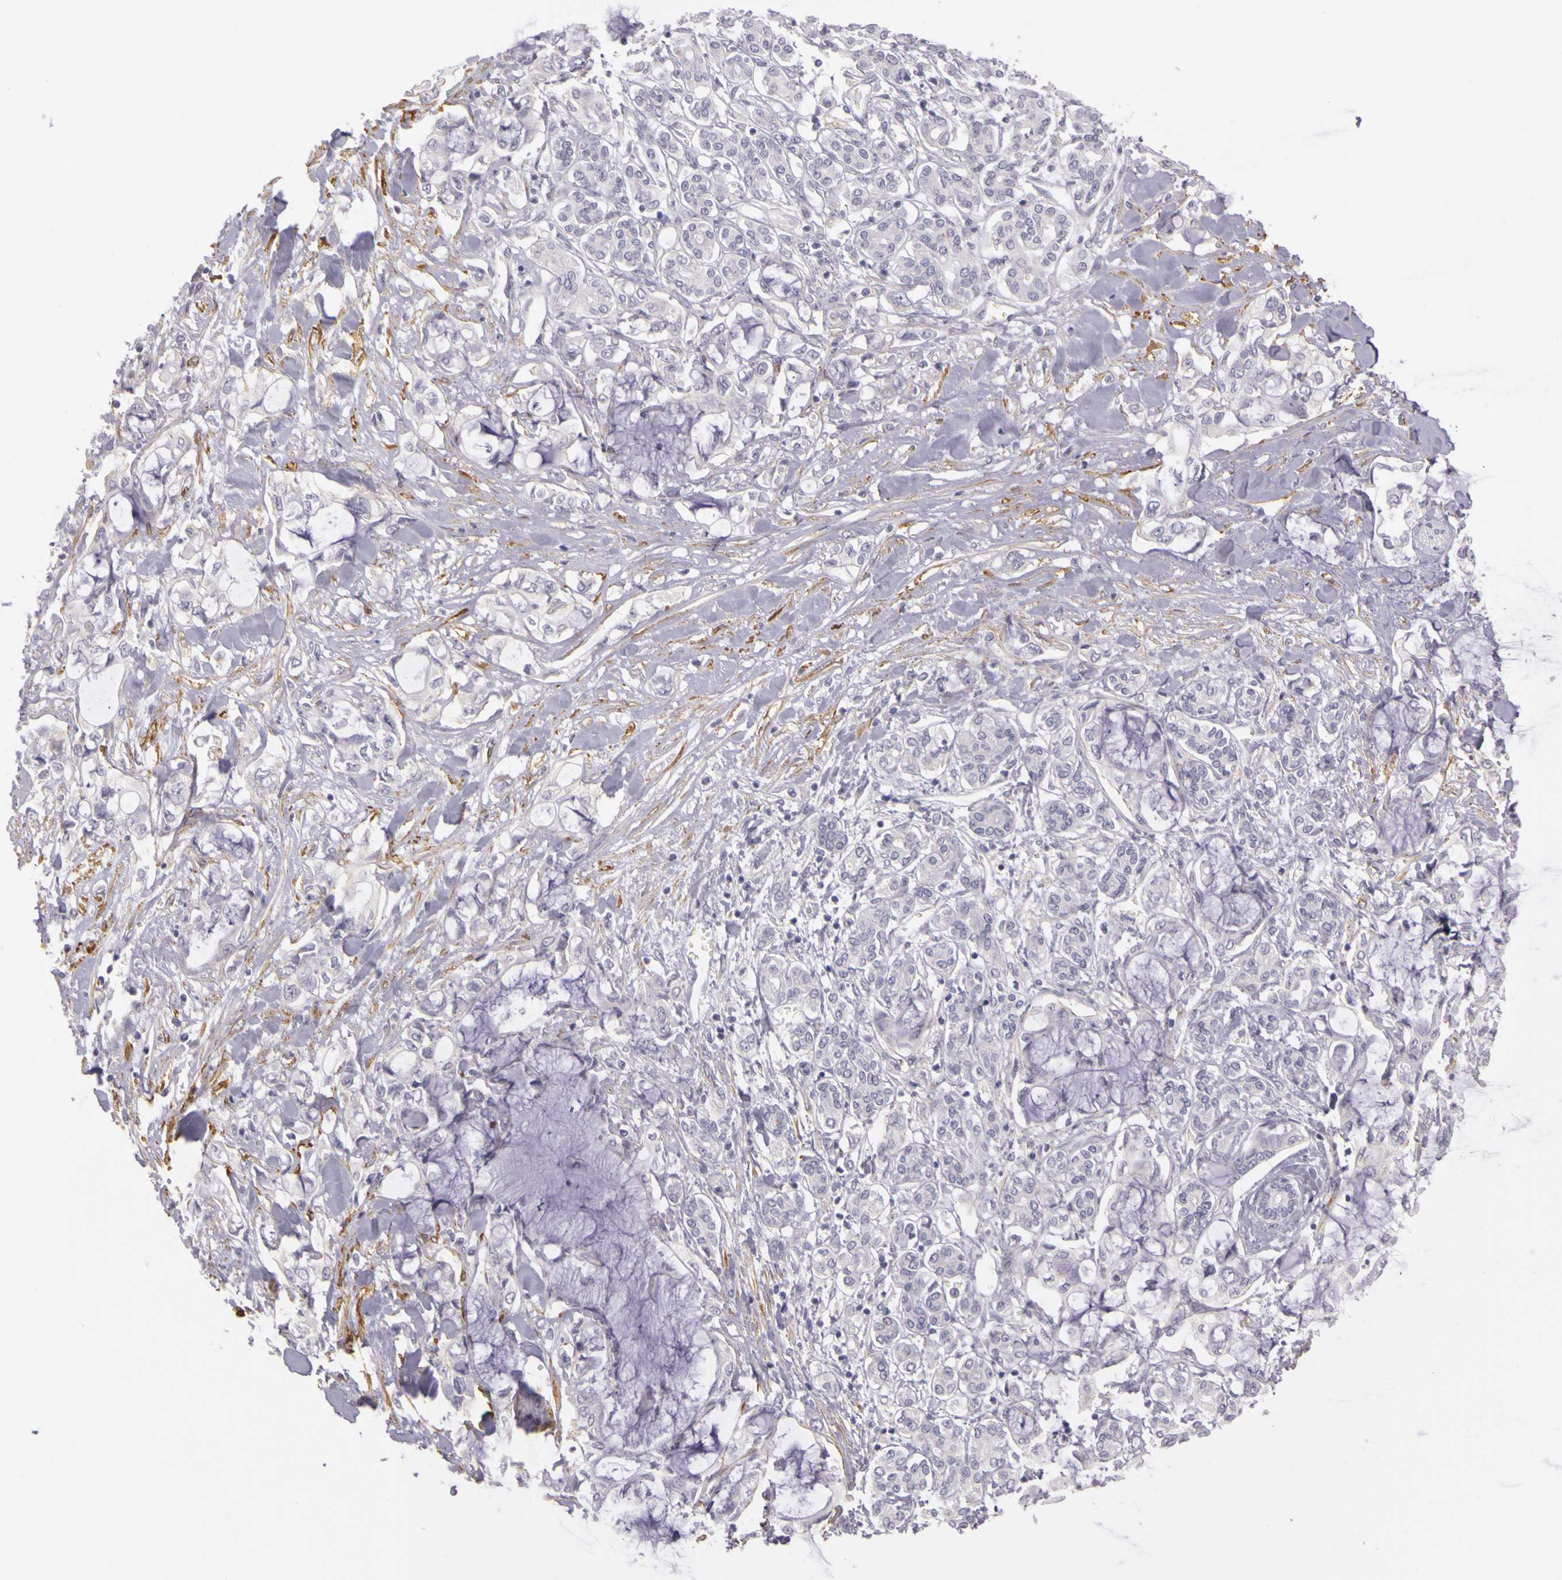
{"staining": {"intensity": "weak", "quantity": "<25%", "location": "cytoplasmic/membranous"}, "tissue": "pancreatic cancer", "cell_type": "Tumor cells", "image_type": "cancer", "snomed": [{"axis": "morphology", "description": "Adenocarcinoma, NOS"}, {"axis": "topography", "description": "Pancreas"}], "caption": "IHC micrograph of neoplastic tissue: human pancreatic adenocarcinoma stained with DAB exhibits no significant protein staining in tumor cells.", "gene": "CNTN2", "patient": {"sex": "female", "age": 70}}